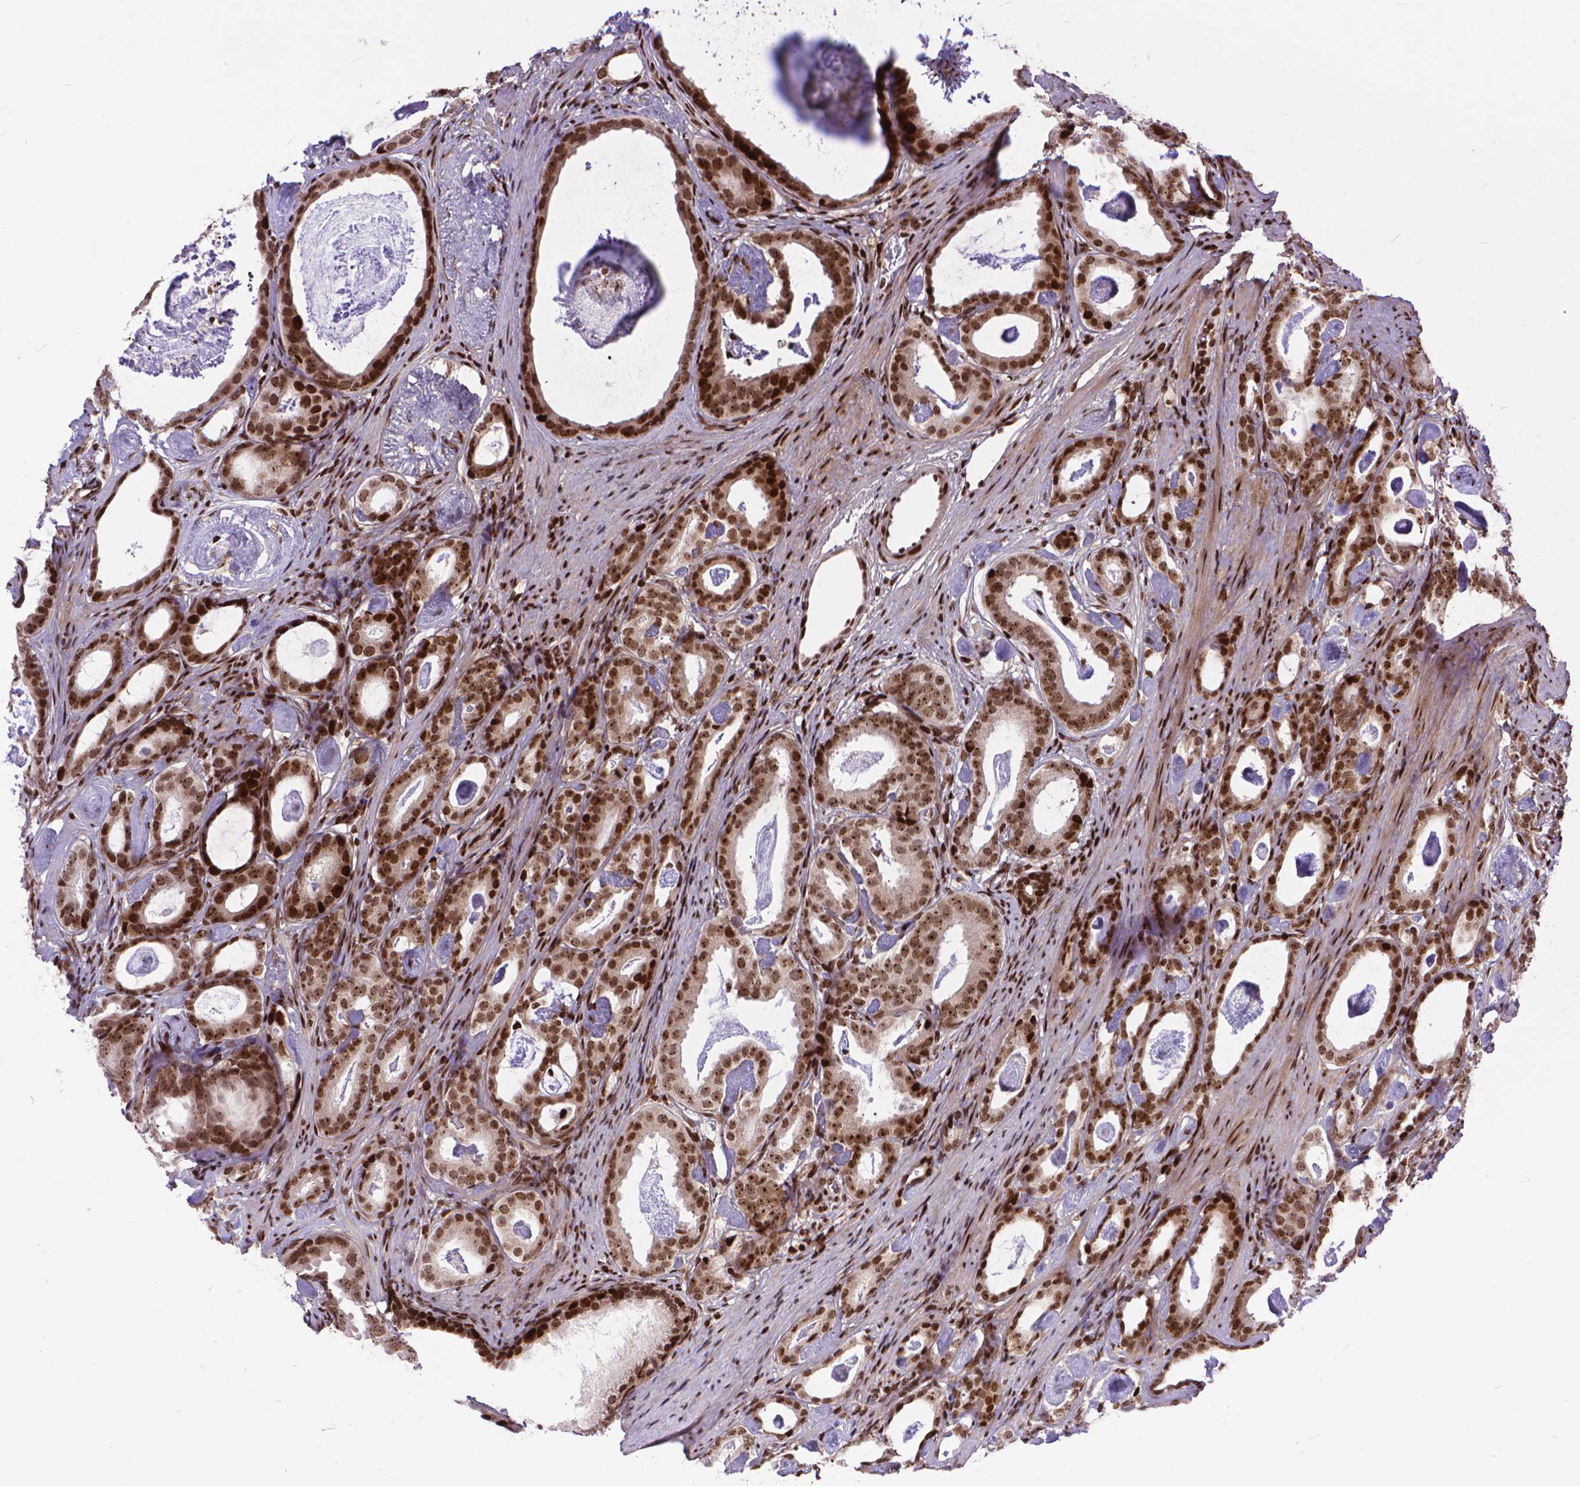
{"staining": {"intensity": "strong", "quantity": ">75%", "location": "nuclear"}, "tissue": "prostate cancer", "cell_type": "Tumor cells", "image_type": "cancer", "snomed": [{"axis": "morphology", "description": "Adenocarcinoma, Low grade"}, {"axis": "topography", "description": "Prostate and seminal vesicle, NOS"}], "caption": "Tumor cells reveal high levels of strong nuclear expression in about >75% of cells in prostate low-grade adenocarcinoma.", "gene": "AMER1", "patient": {"sex": "male", "age": 71}}